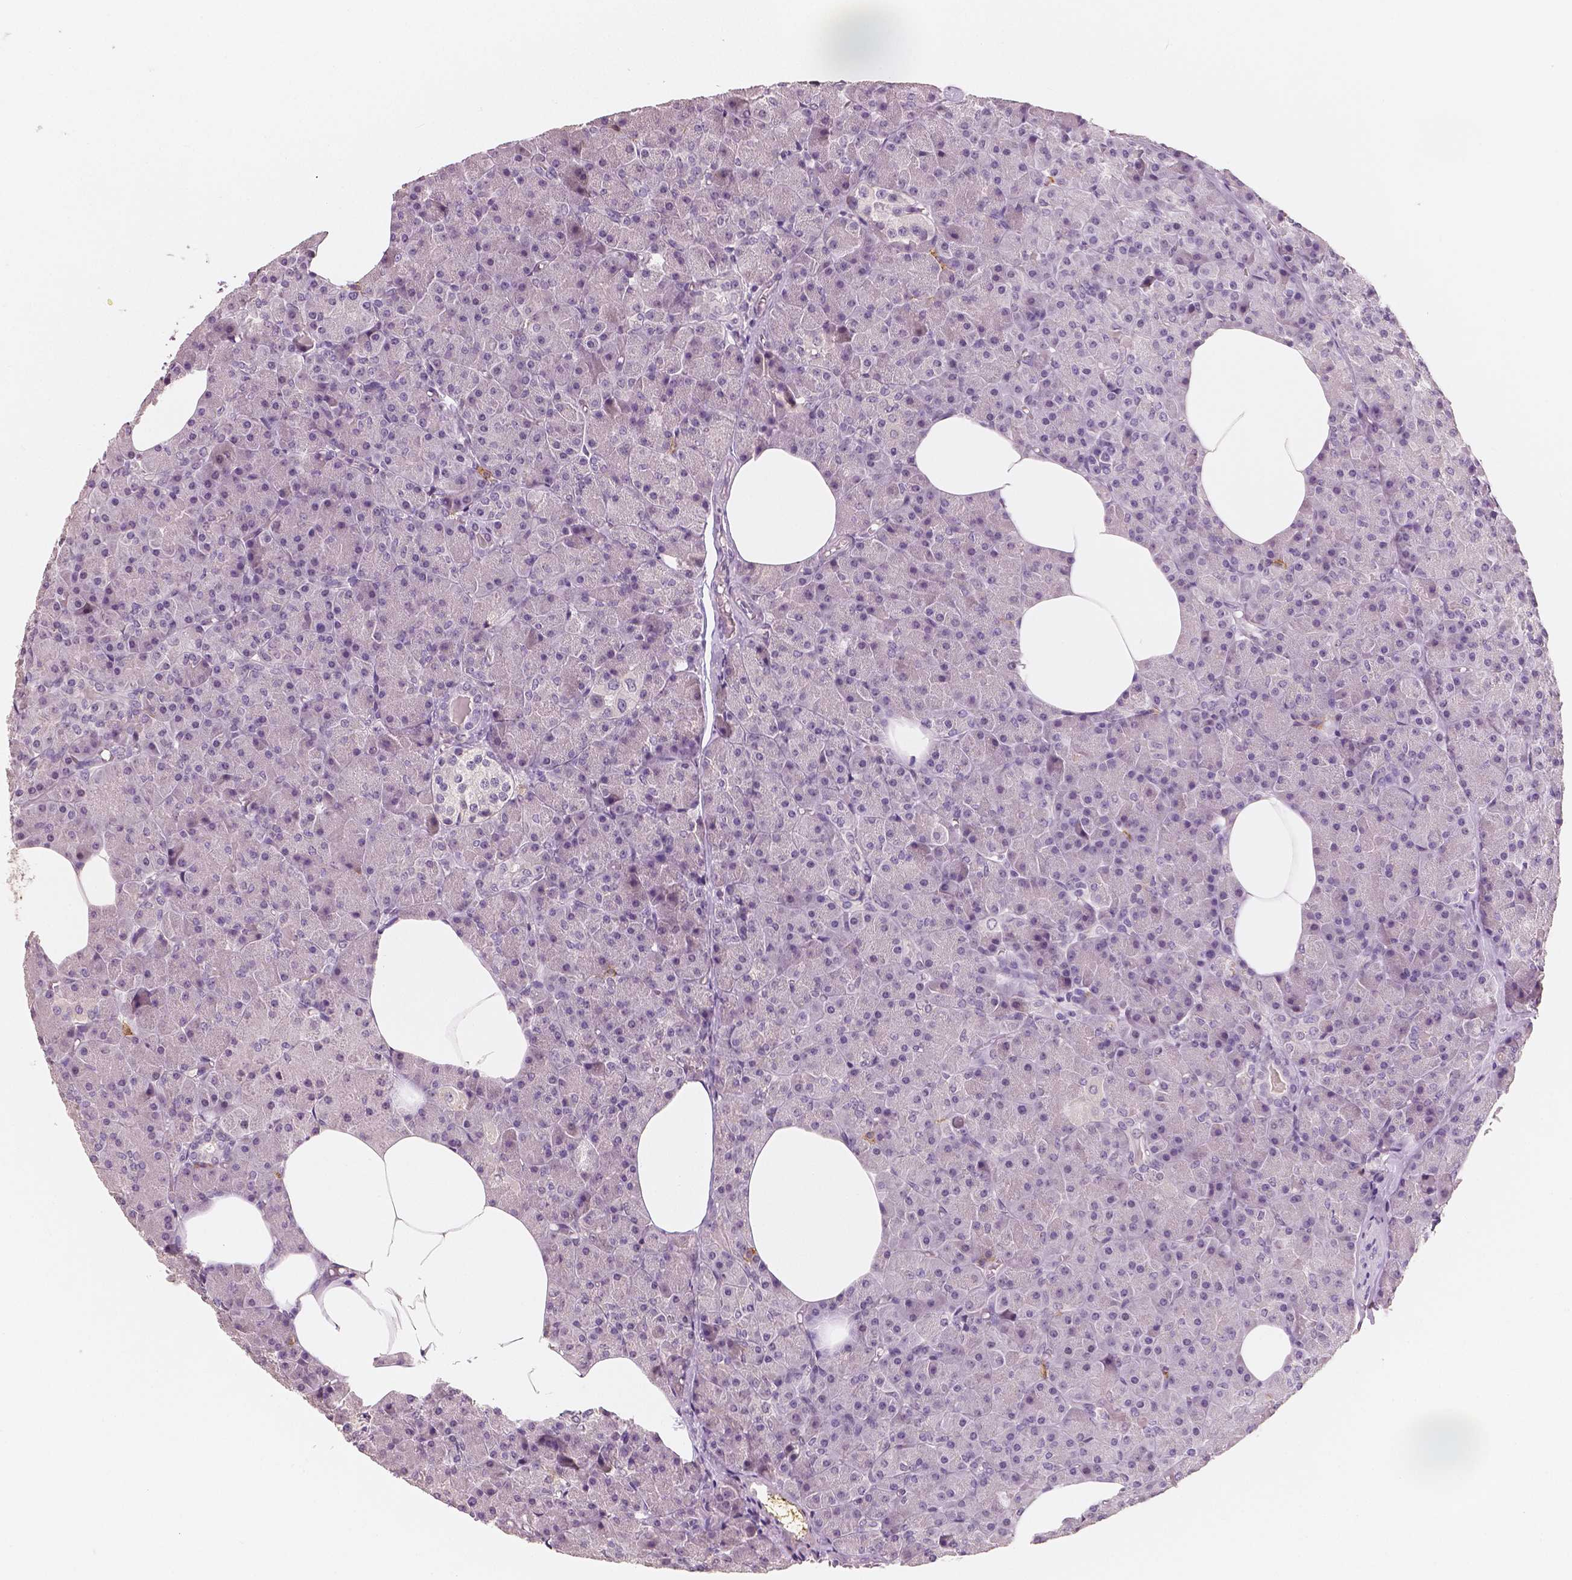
{"staining": {"intensity": "negative", "quantity": "none", "location": "none"}, "tissue": "pancreas", "cell_type": "Exocrine glandular cells", "image_type": "normal", "snomed": [{"axis": "morphology", "description": "Normal tissue, NOS"}, {"axis": "topography", "description": "Pancreas"}], "caption": "Immunohistochemical staining of unremarkable human pancreas shows no significant expression in exocrine glandular cells.", "gene": "KIT", "patient": {"sex": "female", "age": 45}}